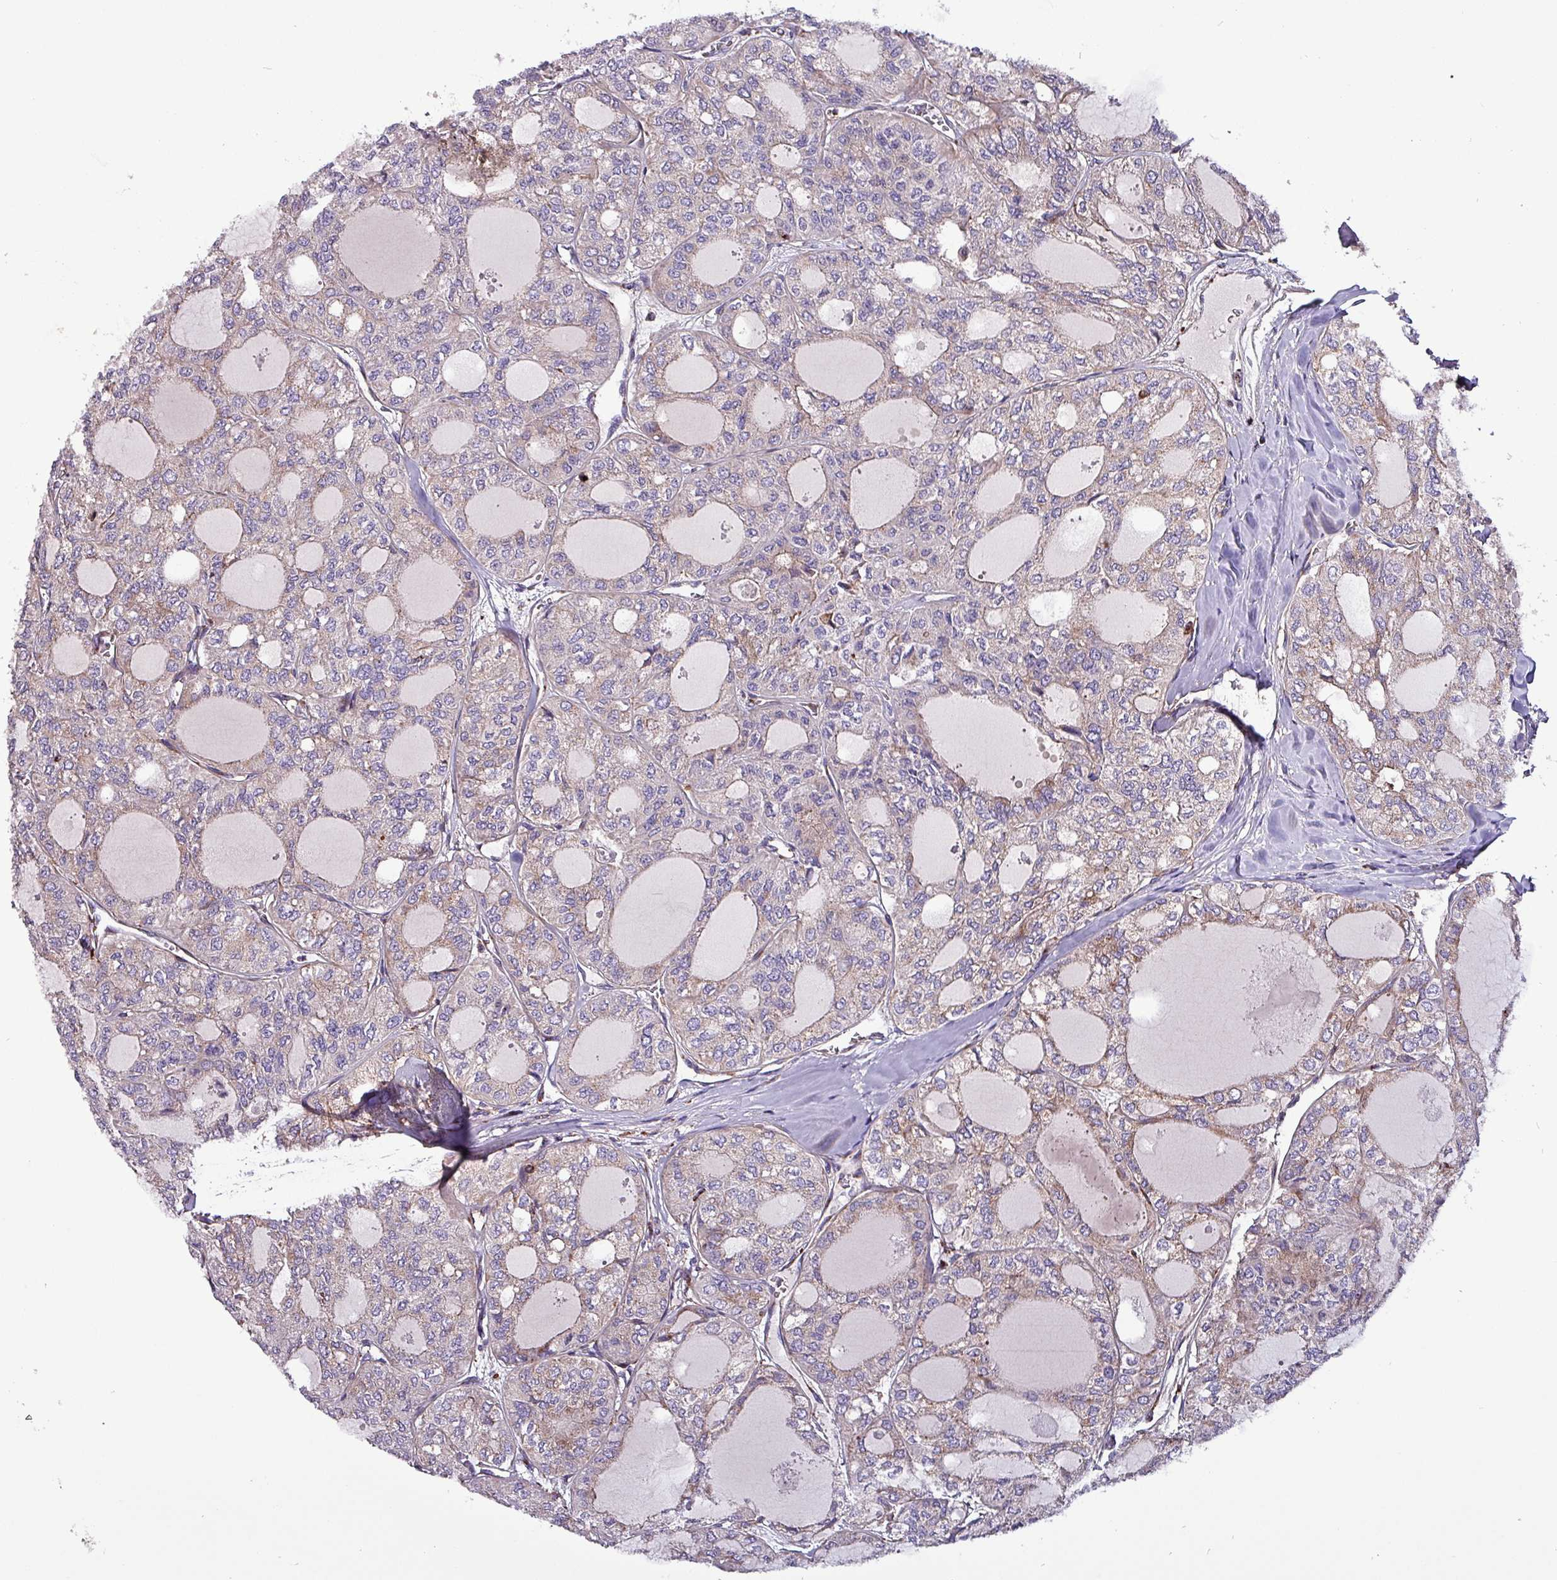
{"staining": {"intensity": "negative", "quantity": "none", "location": "none"}, "tissue": "thyroid cancer", "cell_type": "Tumor cells", "image_type": "cancer", "snomed": [{"axis": "morphology", "description": "Follicular adenoma carcinoma, NOS"}, {"axis": "topography", "description": "Thyroid gland"}], "caption": "Tumor cells are negative for protein expression in human thyroid cancer (follicular adenoma carcinoma).", "gene": "VAMP4", "patient": {"sex": "male", "age": 75}}